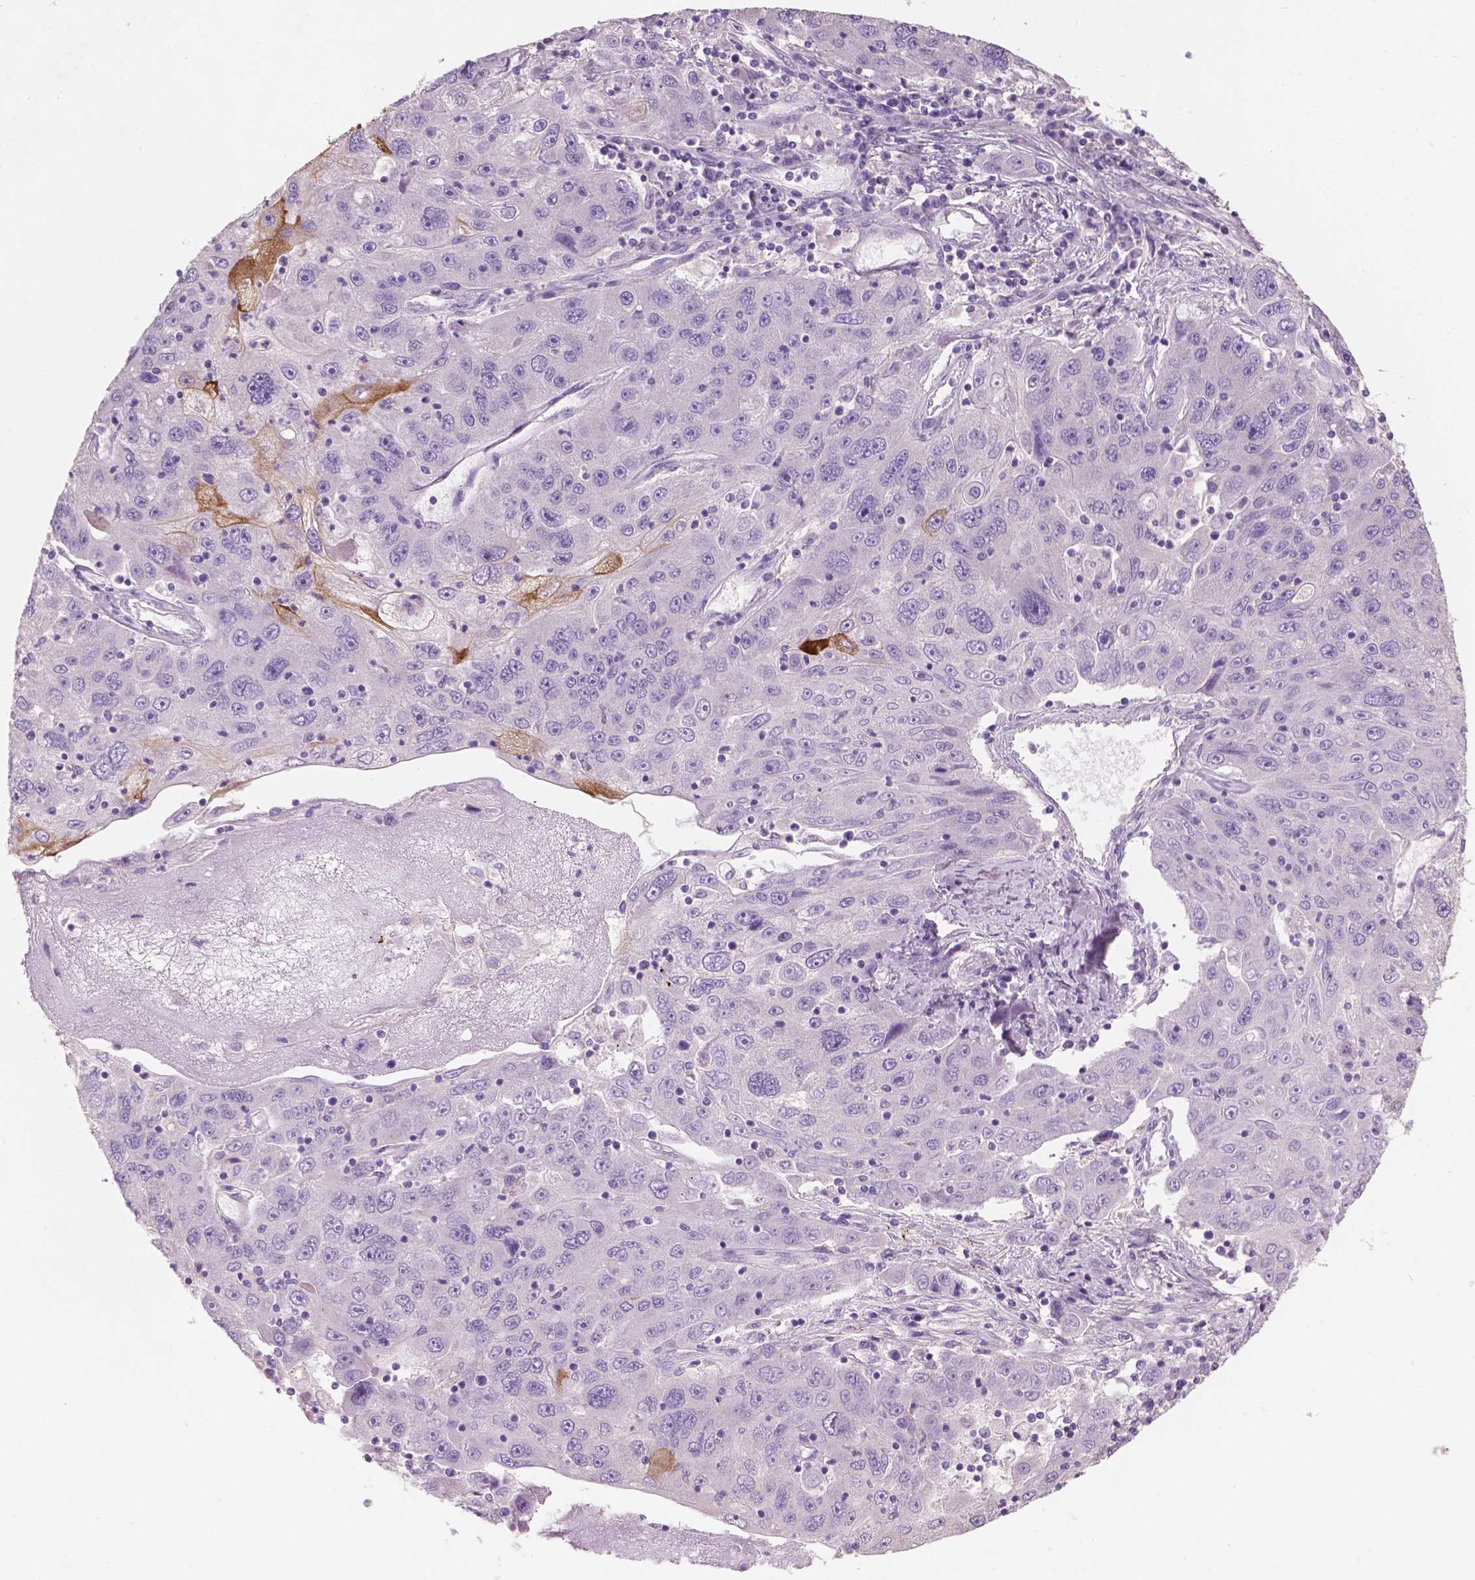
{"staining": {"intensity": "moderate", "quantity": "<25%", "location": "cytoplasmic/membranous"}, "tissue": "stomach cancer", "cell_type": "Tumor cells", "image_type": "cancer", "snomed": [{"axis": "morphology", "description": "Adenocarcinoma, NOS"}, {"axis": "topography", "description": "Stomach"}], "caption": "Protein staining of stomach adenocarcinoma tissue shows moderate cytoplasmic/membranous expression in about <25% of tumor cells.", "gene": "SBSN", "patient": {"sex": "male", "age": 56}}